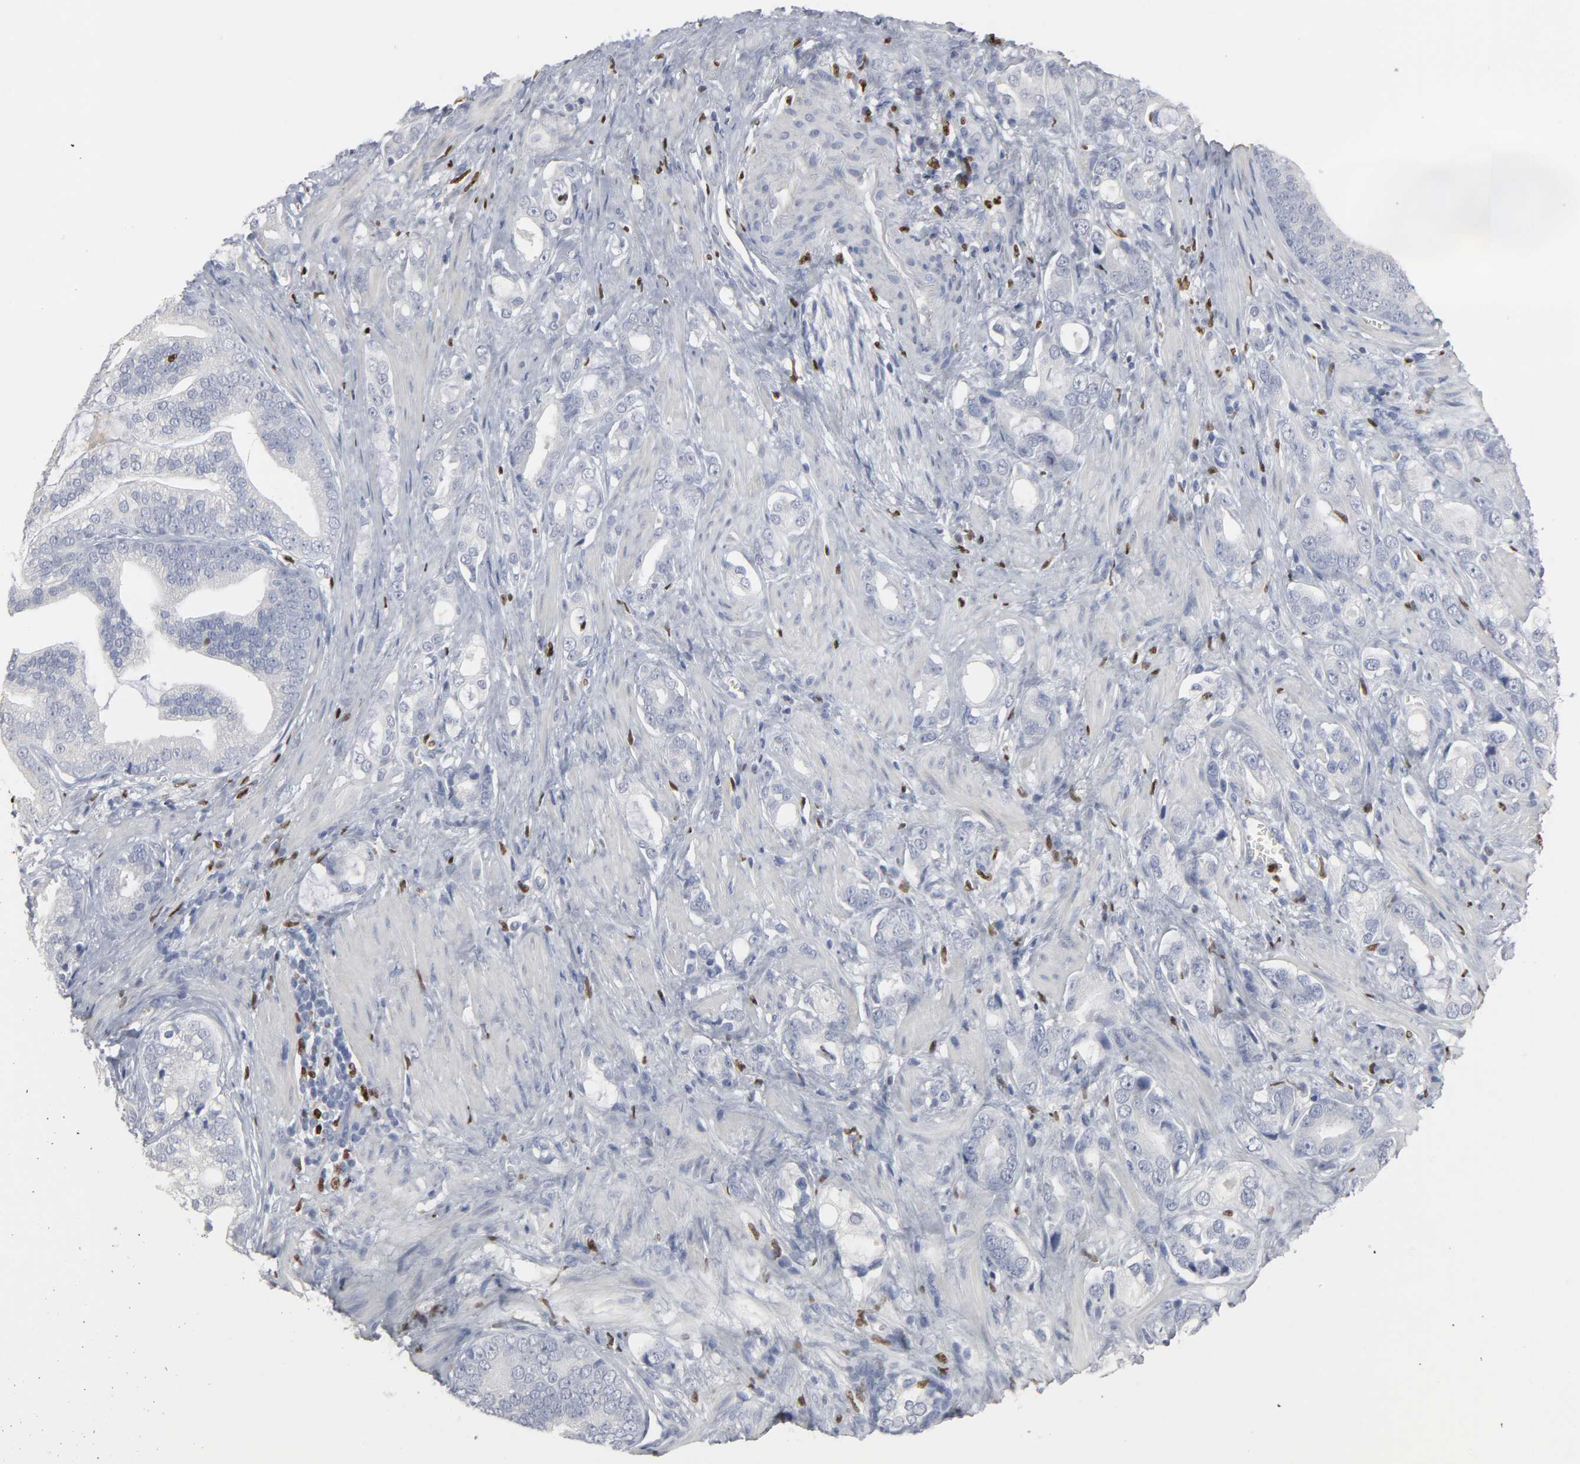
{"staining": {"intensity": "negative", "quantity": "none", "location": "none"}, "tissue": "prostate cancer", "cell_type": "Tumor cells", "image_type": "cancer", "snomed": [{"axis": "morphology", "description": "Adenocarcinoma, Low grade"}, {"axis": "topography", "description": "Prostate"}], "caption": "DAB immunohistochemical staining of prostate low-grade adenocarcinoma reveals no significant positivity in tumor cells.", "gene": "SPI1", "patient": {"sex": "male", "age": 58}}